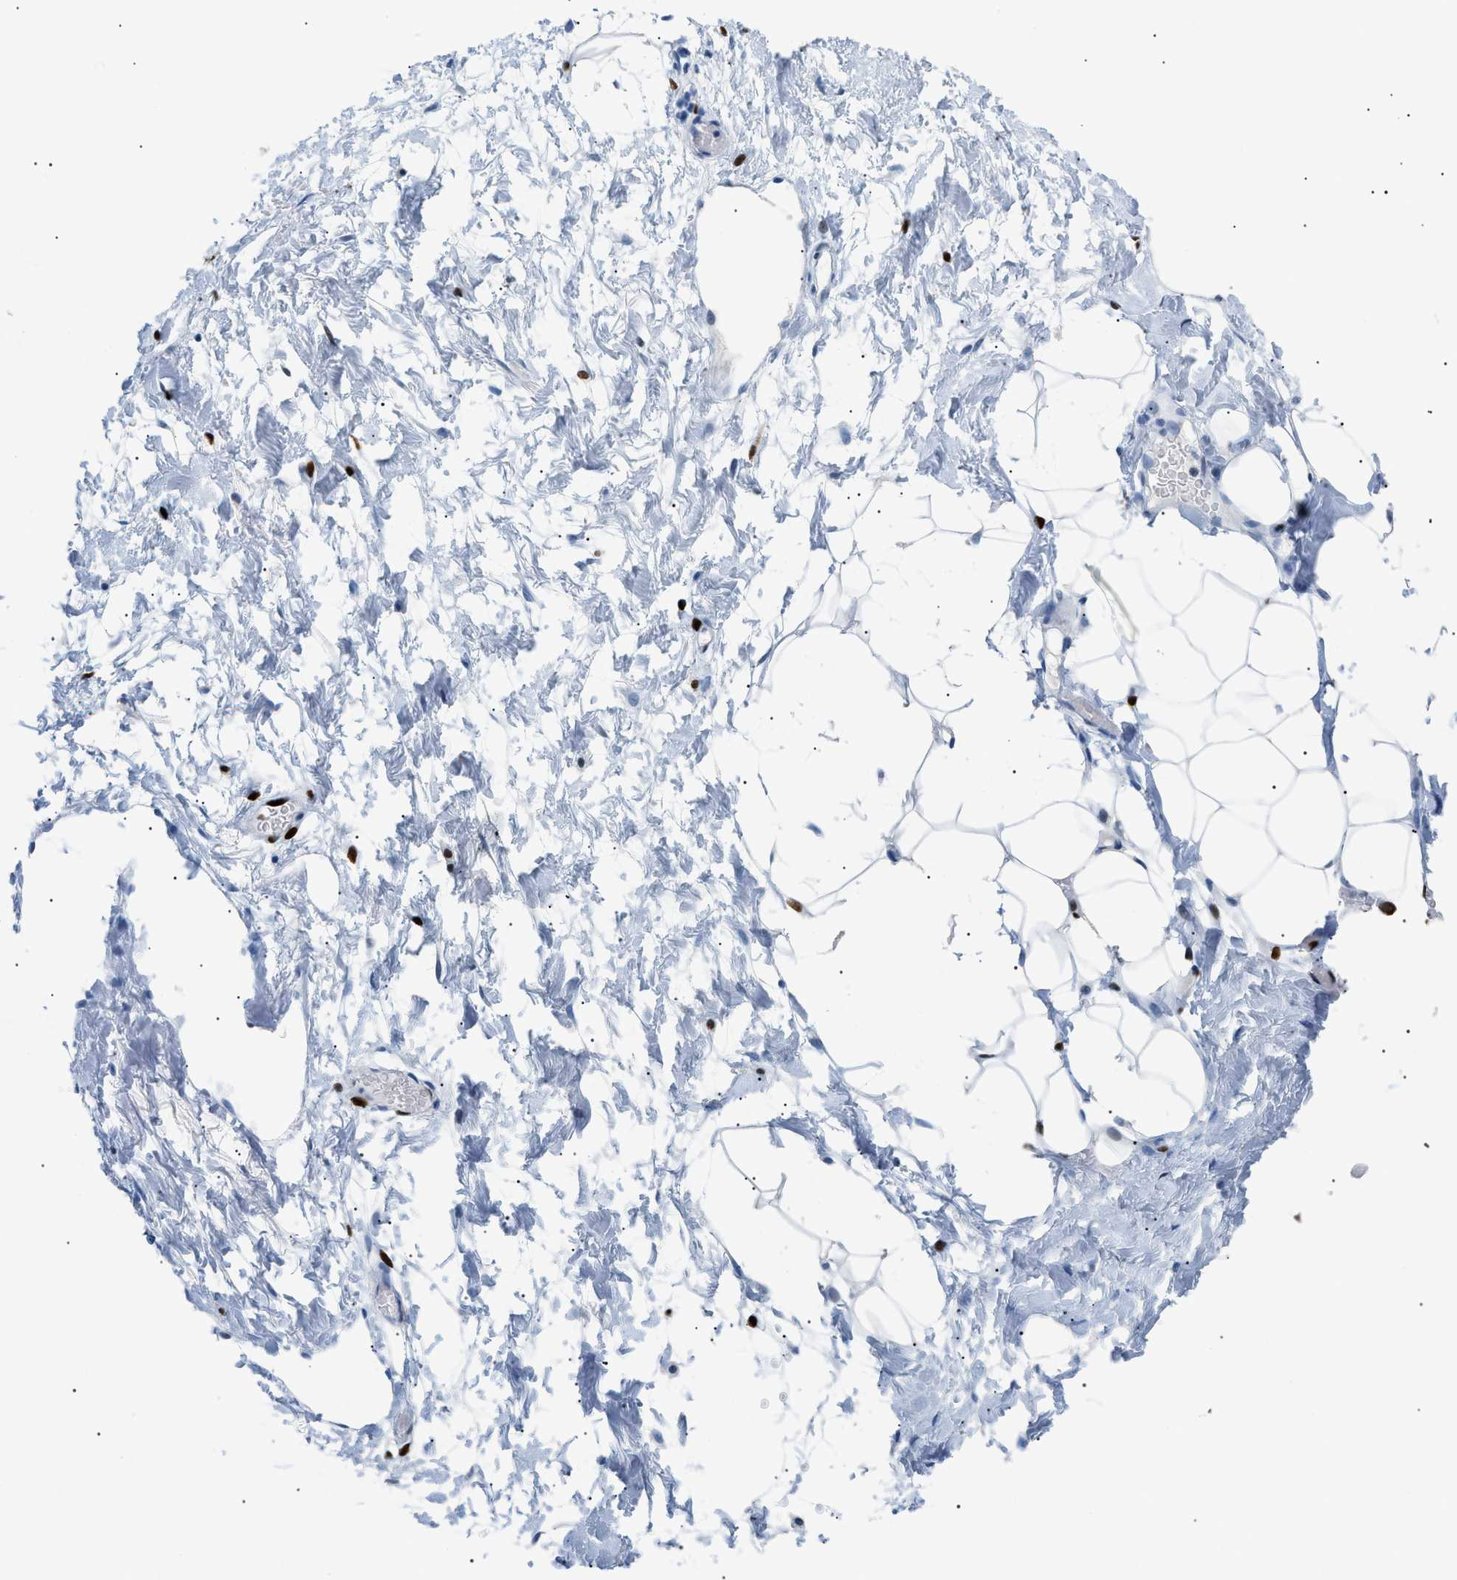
{"staining": {"intensity": "negative", "quantity": "none", "location": "none"}, "tissue": "adipose tissue", "cell_type": "Adipocytes", "image_type": "normal", "snomed": [{"axis": "morphology", "description": "Normal tissue, NOS"}, {"axis": "topography", "description": "Breast"}, {"axis": "topography", "description": "Soft tissue"}], "caption": "An immunohistochemistry image of normal adipose tissue is shown. There is no staining in adipocytes of adipose tissue. The staining was performed using DAB (3,3'-diaminobenzidine) to visualize the protein expression in brown, while the nuclei were stained in blue with hematoxylin (Magnification: 20x).", "gene": "MCM7", "patient": {"sex": "female", "age": 25}}